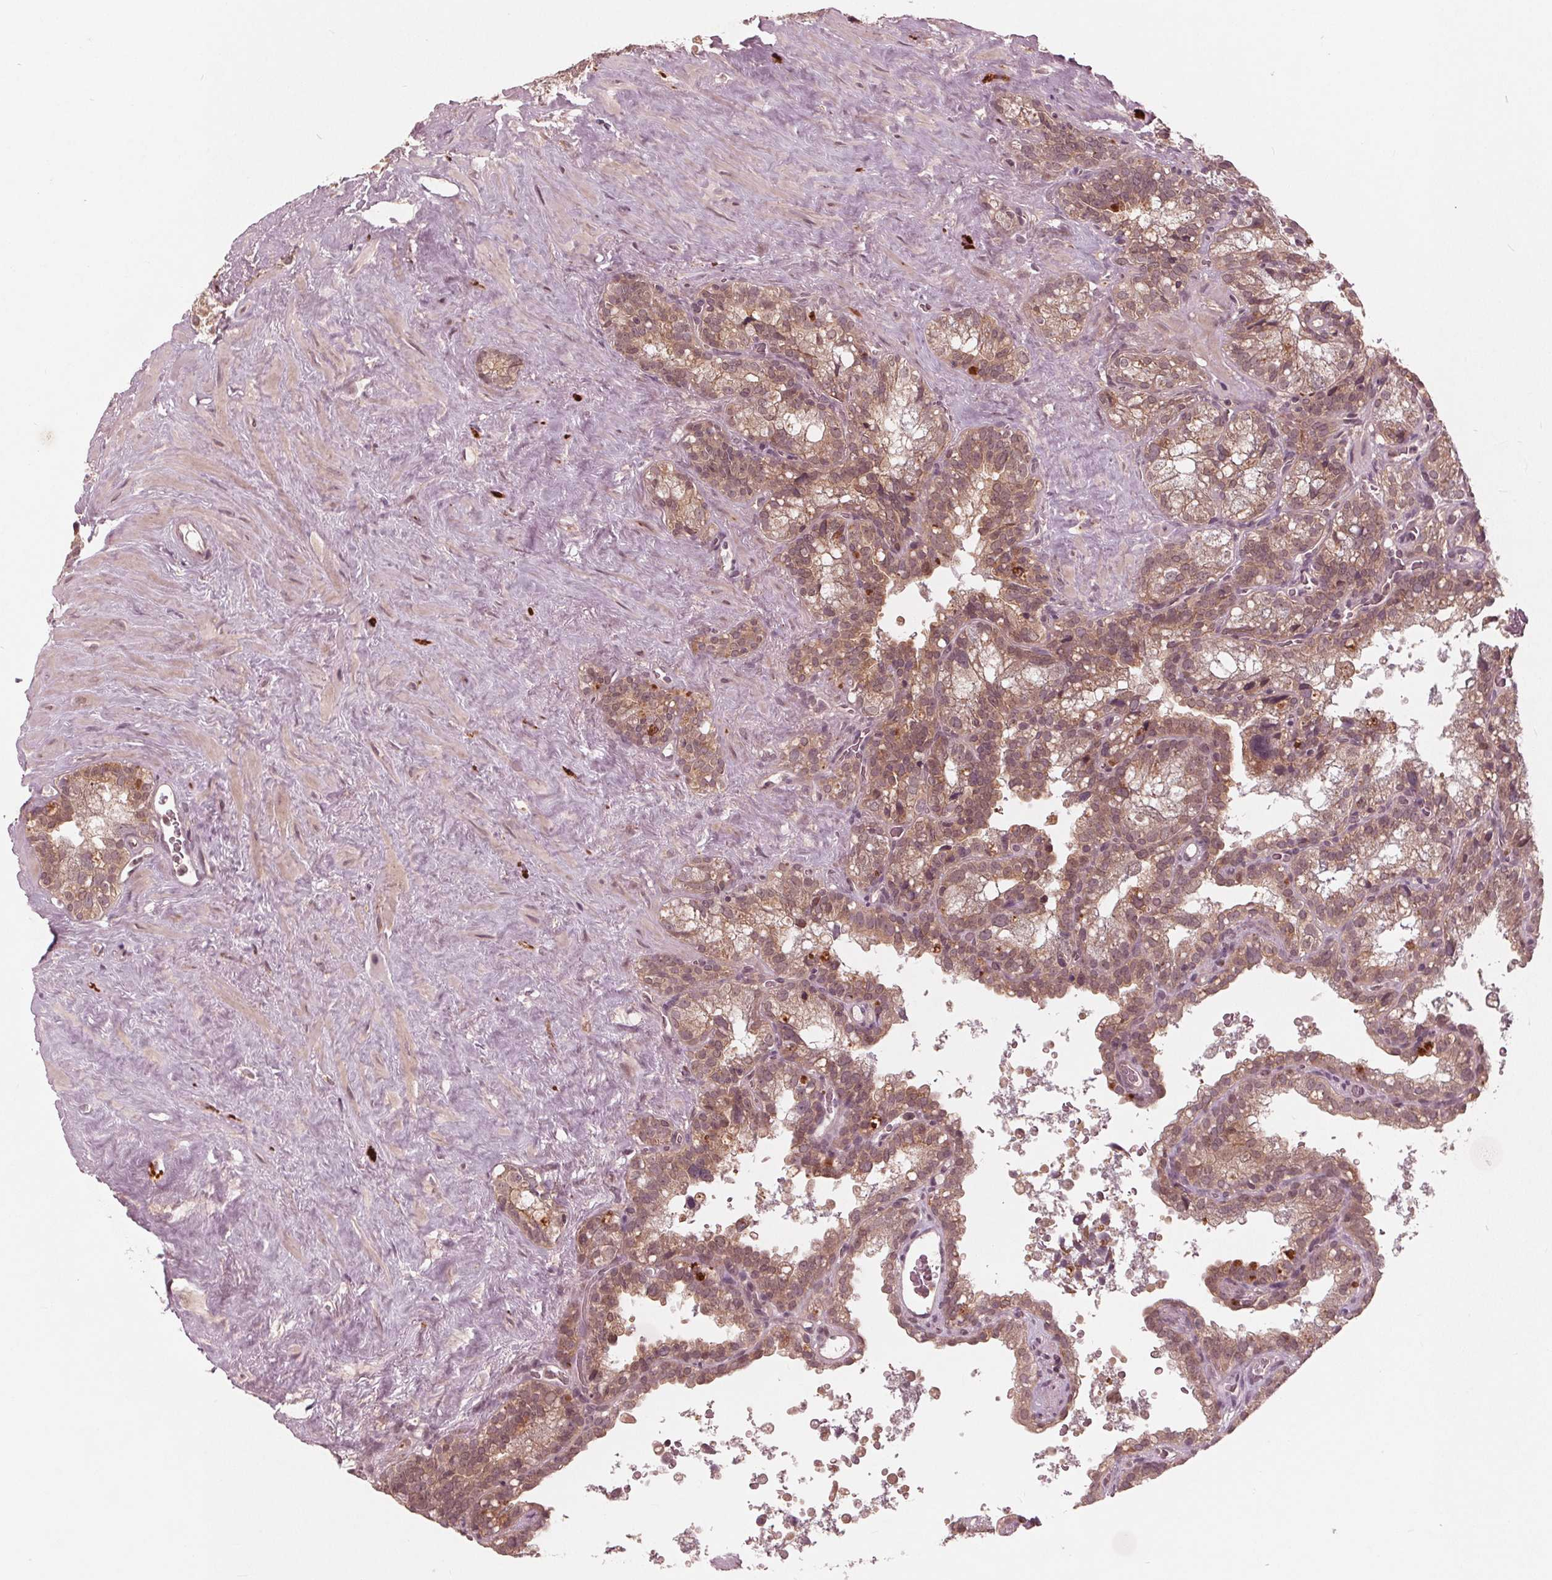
{"staining": {"intensity": "weak", "quantity": ">75%", "location": "cytoplasmic/membranous"}, "tissue": "seminal vesicle", "cell_type": "Glandular cells", "image_type": "normal", "snomed": [{"axis": "morphology", "description": "Normal tissue, NOS"}, {"axis": "topography", "description": "Prostate"}, {"axis": "topography", "description": "Seminal veicle"}], "caption": "Immunohistochemistry micrograph of unremarkable seminal vesicle: seminal vesicle stained using immunohistochemistry reveals low levels of weak protein expression localized specifically in the cytoplasmic/membranous of glandular cells, appearing as a cytoplasmic/membranous brown color.", "gene": "UBALD1", "patient": {"sex": "male", "age": 71}}